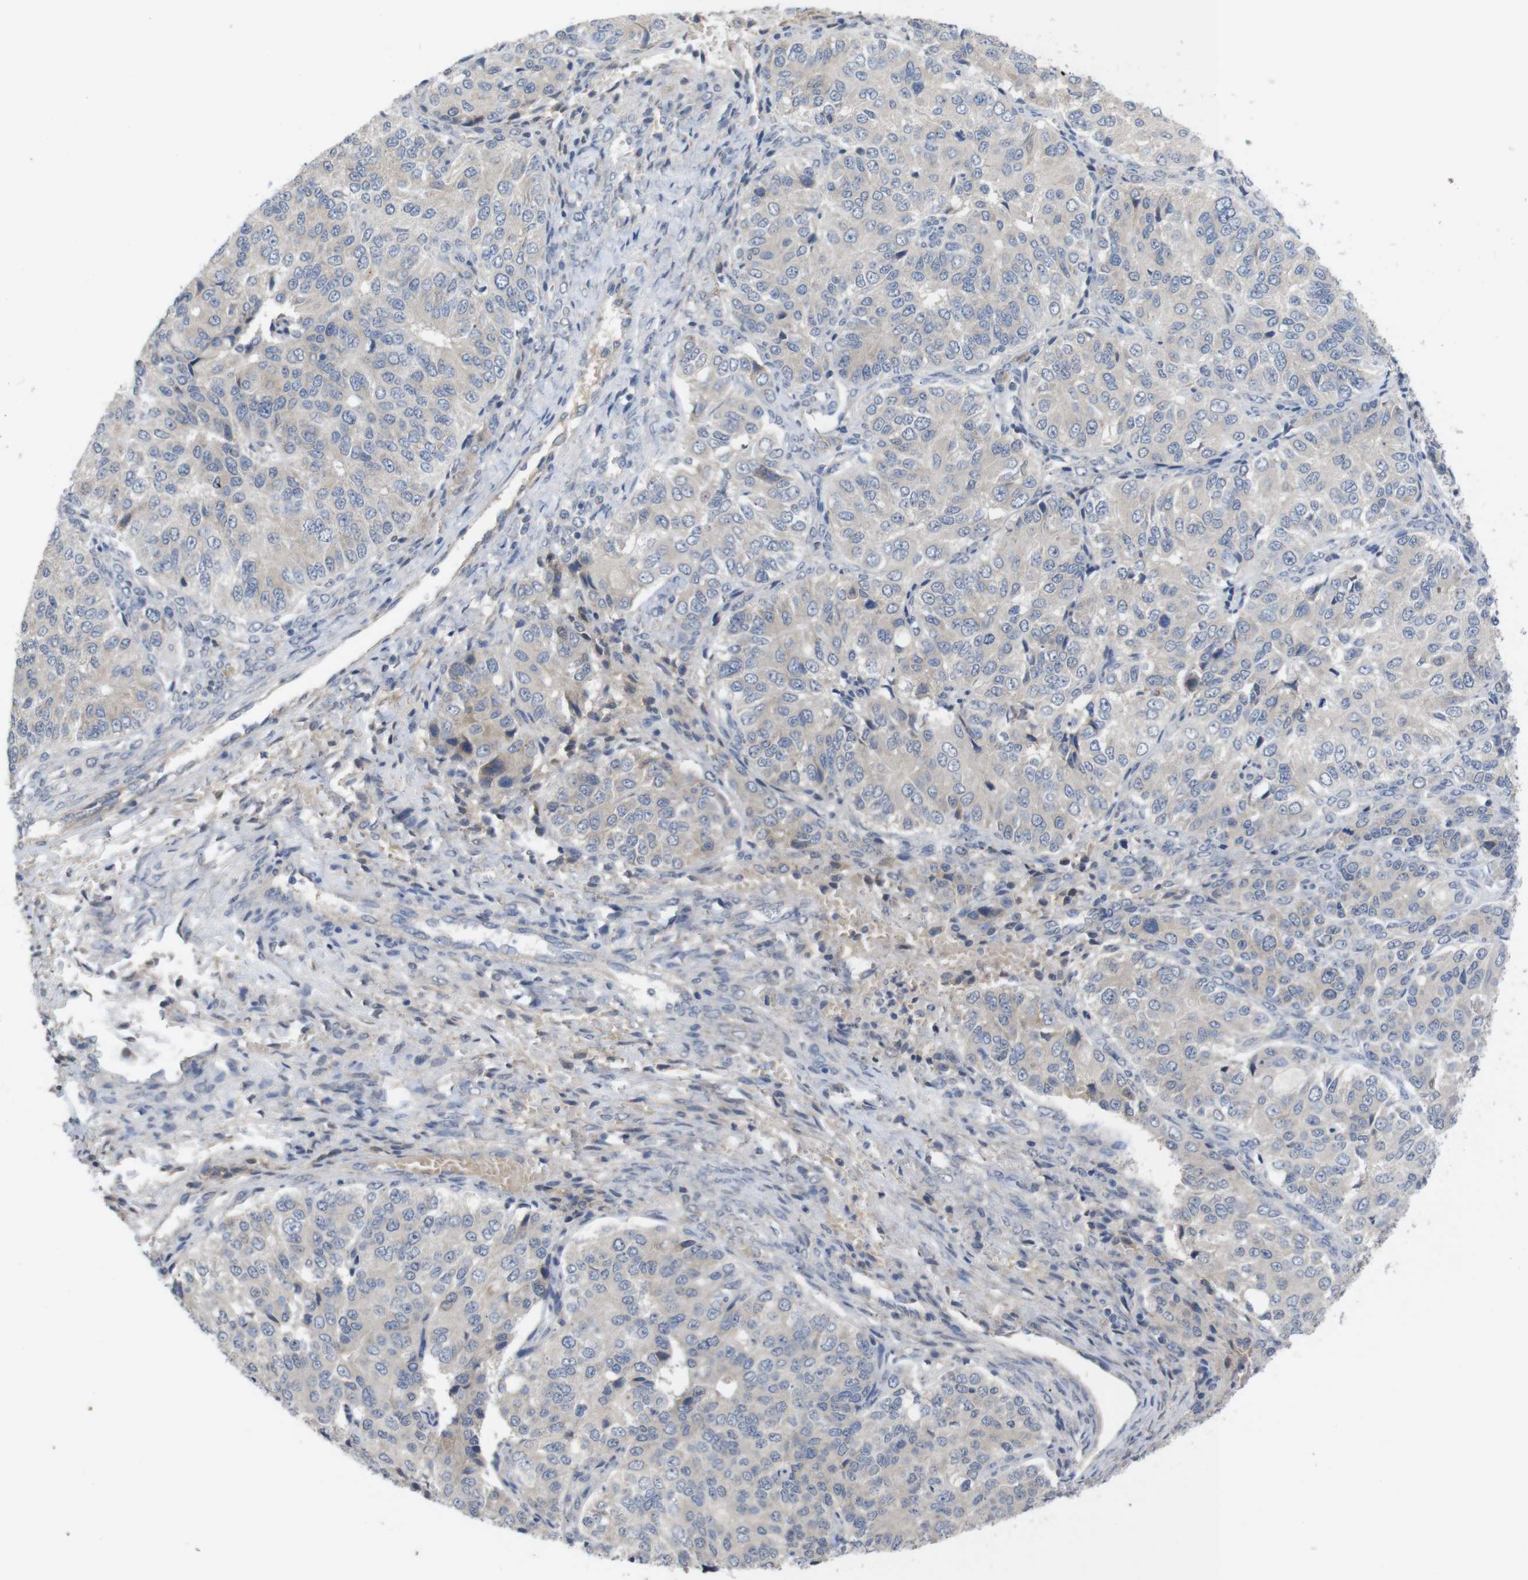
{"staining": {"intensity": "negative", "quantity": "none", "location": "none"}, "tissue": "ovarian cancer", "cell_type": "Tumor cells", "image_type": "cancer", "snomed": [{"axis": "morphology", "description": "Carcinoma, endometroid"}, {"axis": "topography", "description": "Ovary"}], "caption": "Immunohistochemistry of ovarian cancer shows no positivity in tumor cells. Nuclei are stained in blue.", "gene": "BCAR3", "patient": {"sex": "female", "age": 51}}